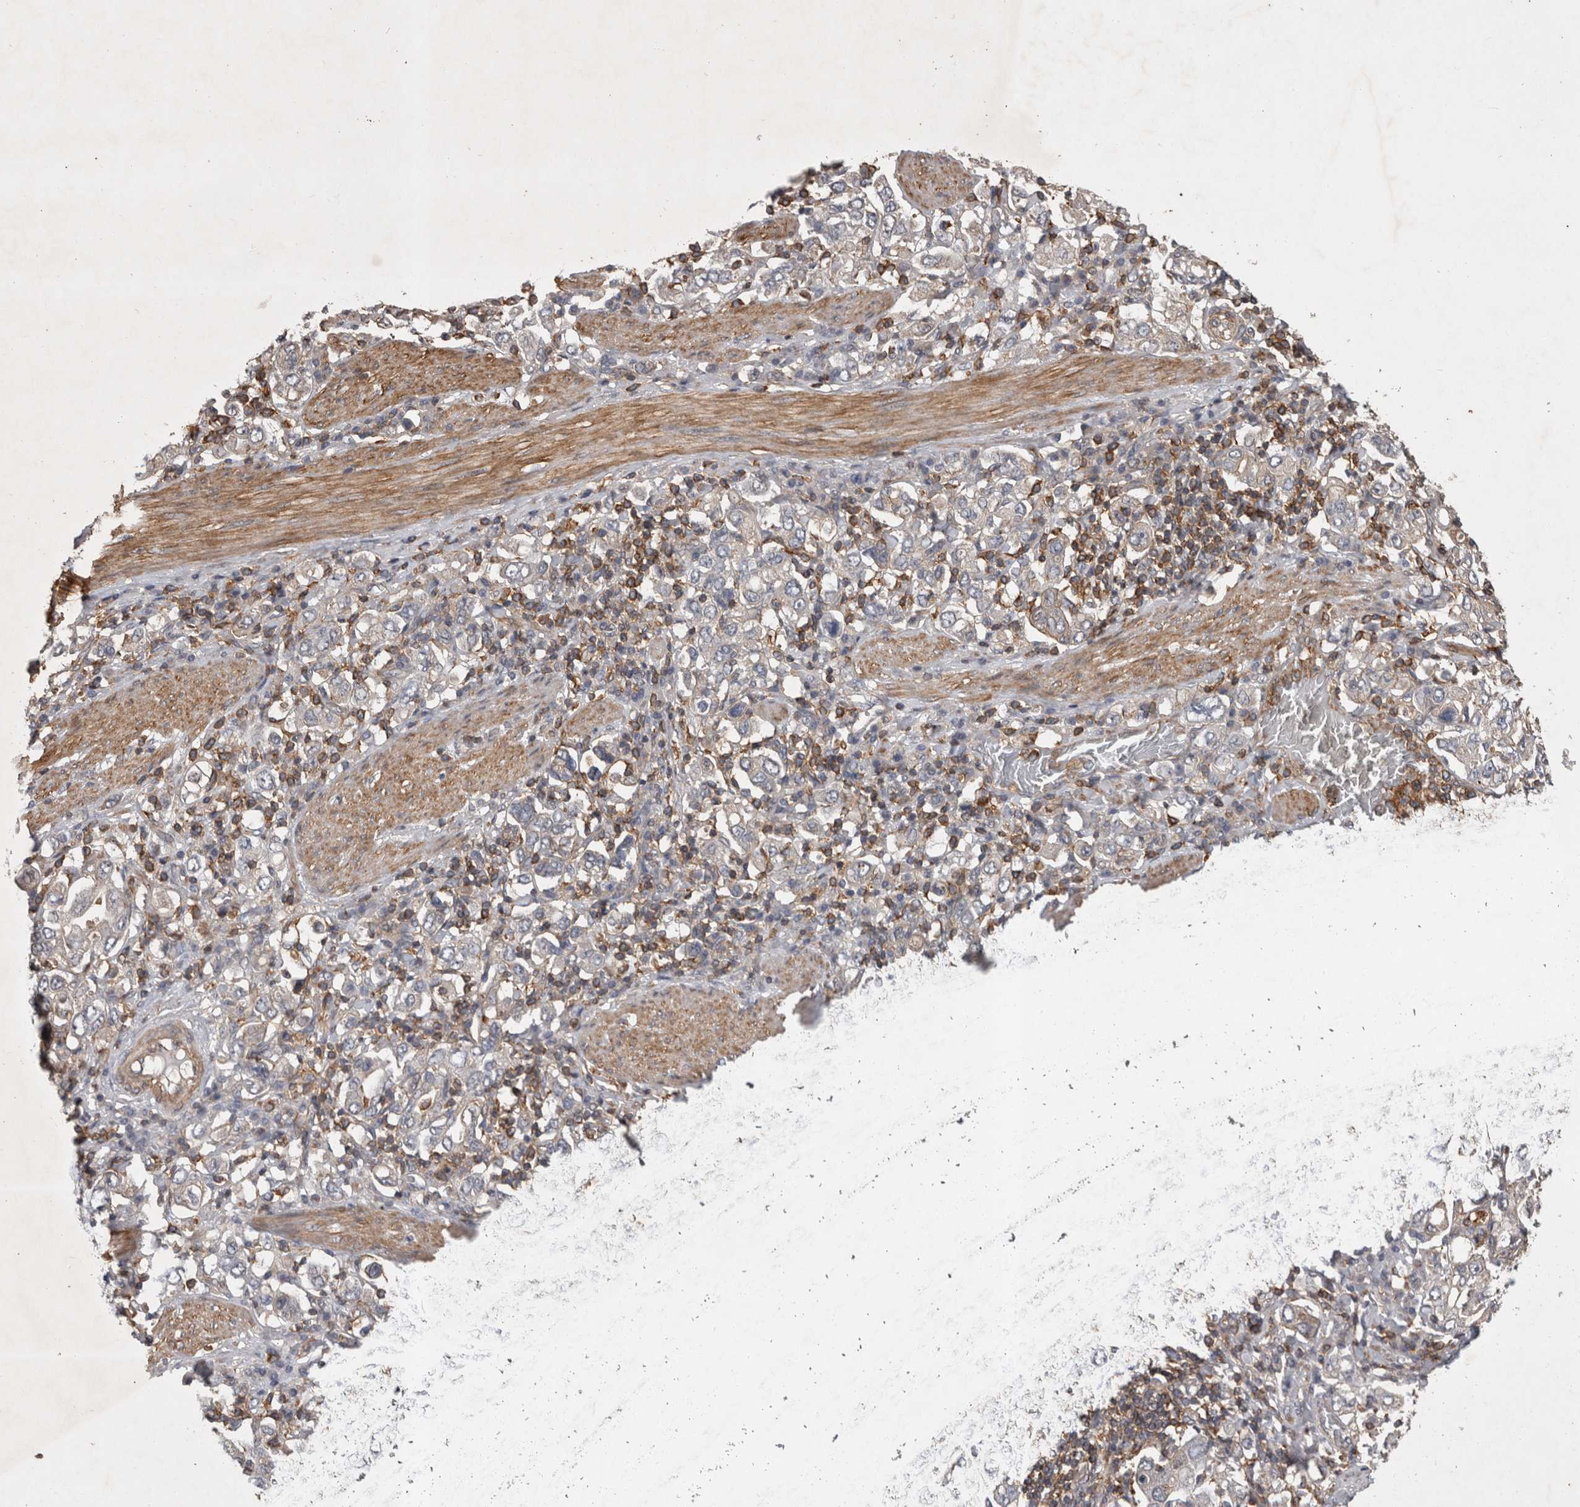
{"staining": {"intensity": "negative", "quantity": "none", "location": "none"}, "tissue": "stomach cancer", "cell_type": "Tumor cells", "image_type": "cancer", "snomed": [{"axis": "morphology", "description": "Adenocarcinoma, NOS"}, {"axis": "topography", "description": "Stomach, upper"}], "caption": "A high-resolution image shows immunohistochemistry (IHC) staining of stomach adenocarcinoma, which shows no significant staining in tumor cells. The staining was performed using DAB to visualize the protein expression in brown, while the nuclei were stained in blue with hematoxylin (Magnification: 20x).", "gene": "SPATA48", "patient": {"sex": "male", "age": 62}}